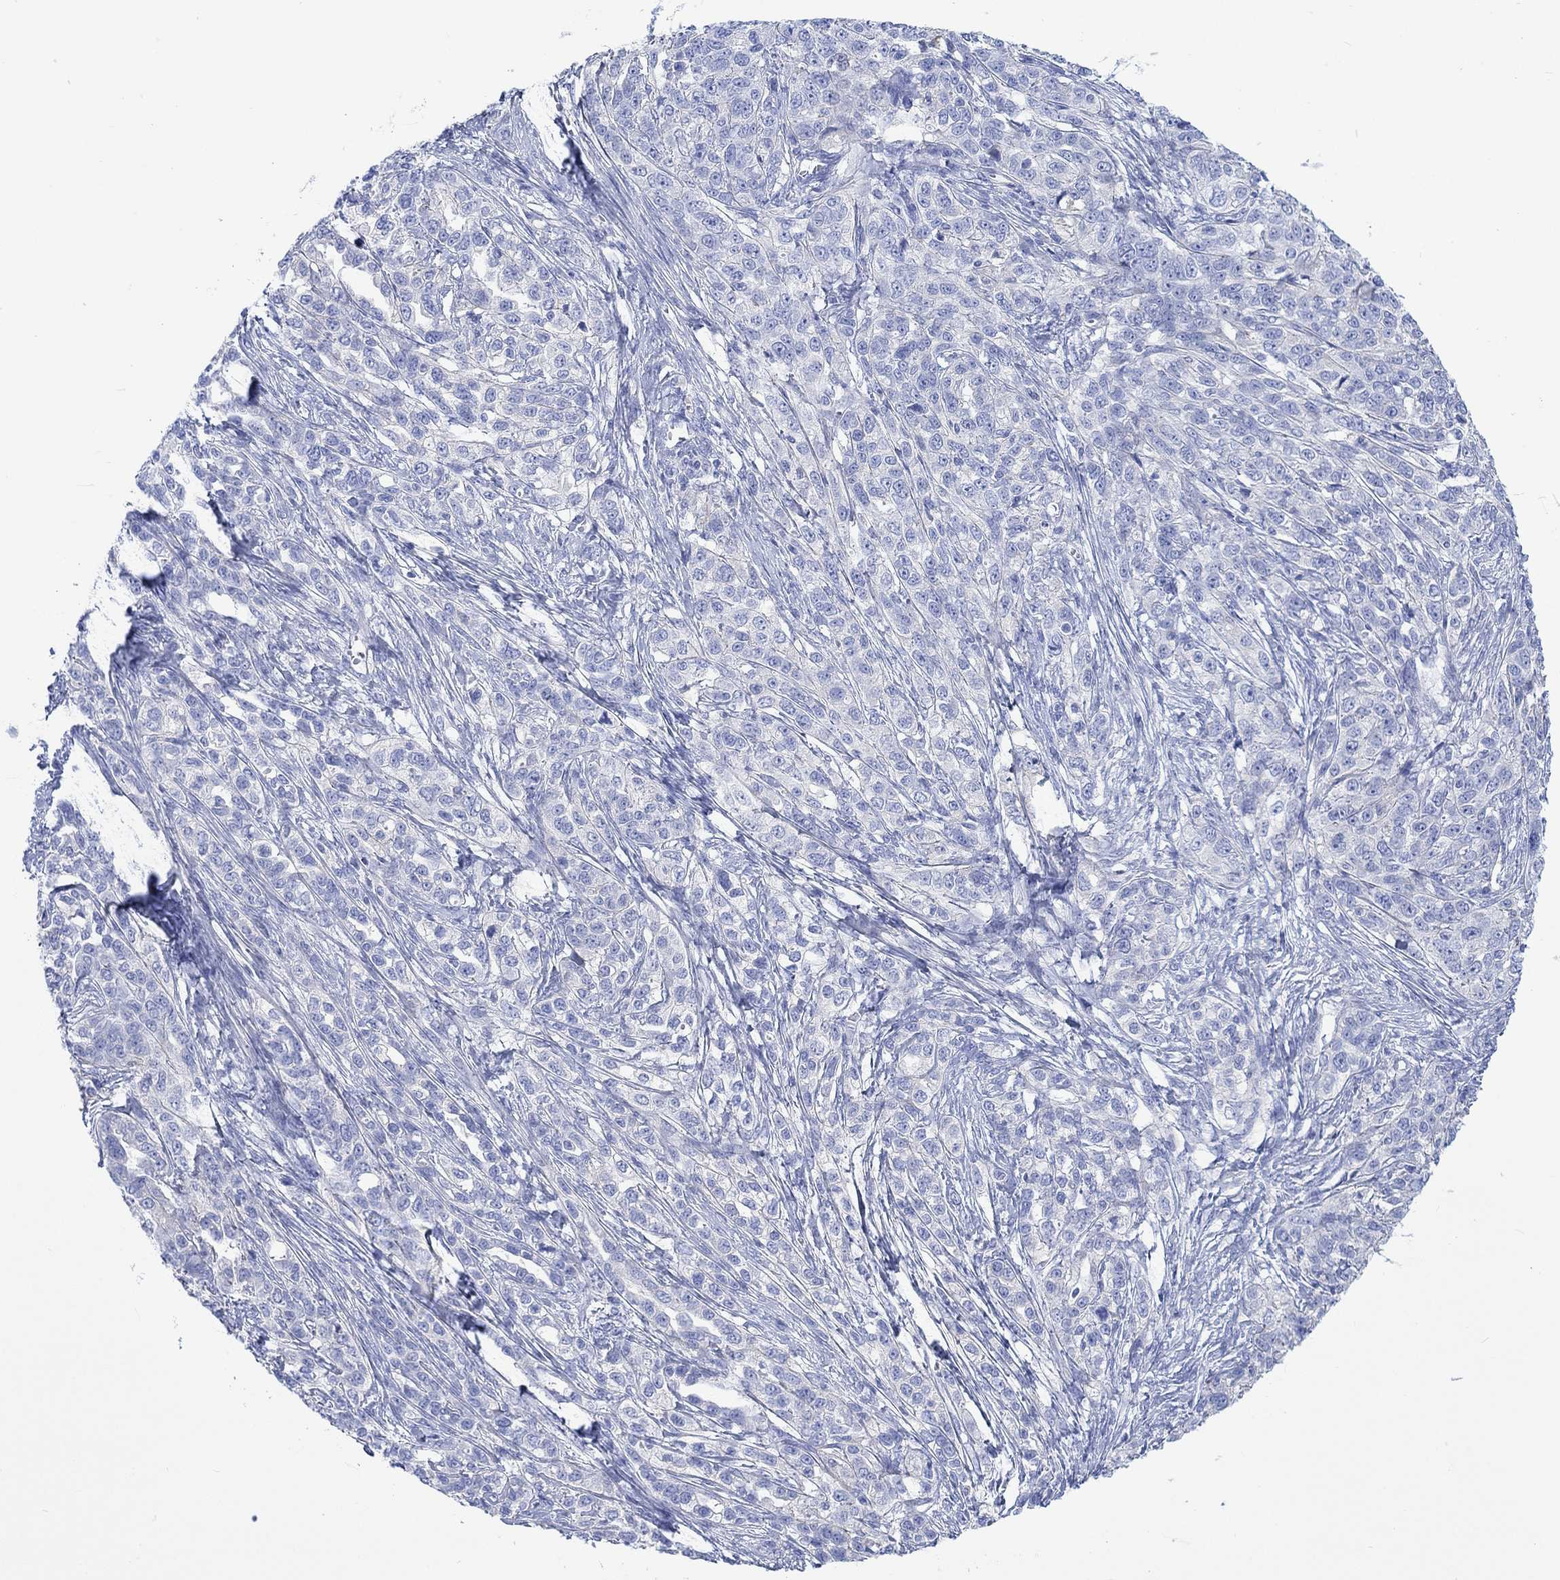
{"staining": {"intensity": "negative", "quantity": "none", "location": "none"}, "tissue": "ovarian cancer", "cell_type": "Tumor cells", "image_type": "cancer", "snomed": [{"axis": "morphology", "description": "Cystadenocarcinoma, serous, NOS"}, {"axis": "topography", "description": "Ovary"}], "caption": "A photomicrograph of ovarian serous cystadenocarcinoma stained for a protein demonstrates no brown staining in tumor cells.", "gene": "REEP6", "patient": {"sex": "female", "age": 71}}